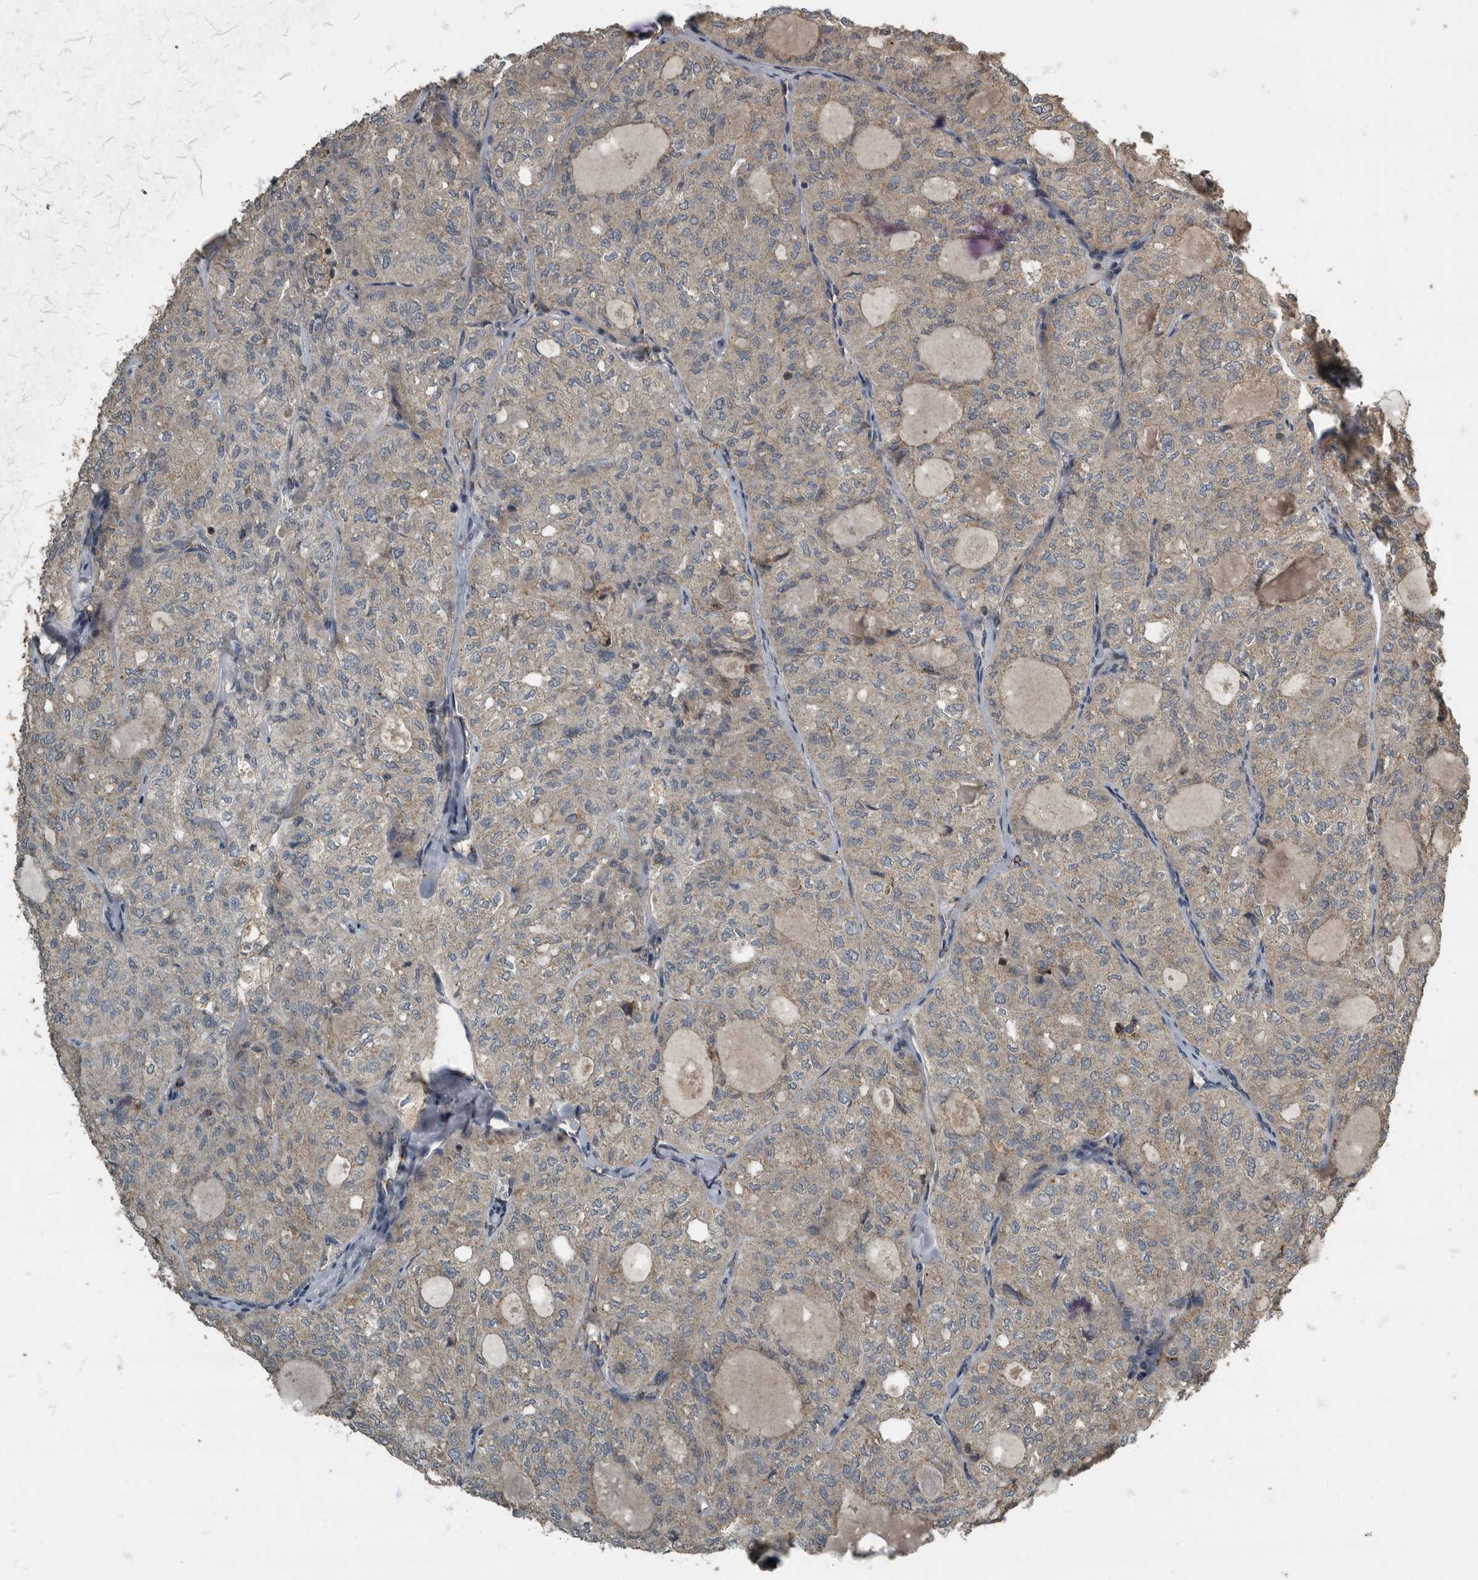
{"staining": {"intensity": "weak", "quantity": "<25%", "location": "cytoplasmic/membranous"}, "tissue": "thyroid cancer", "cell_type": "Tumor cells", "image_type": "cancer", "snomed": [{"axis": "morphology", "description": "Follicular adenoma carcinoma, NOS"}, {"axis": "topography", "description": "Thyroid gland"}], "caption": "Image shows no protein positivity in tumor cells of thyroid cancer tissue.", "gene": "IL15RA", "patient": {"sex": "male", "age": 75}}